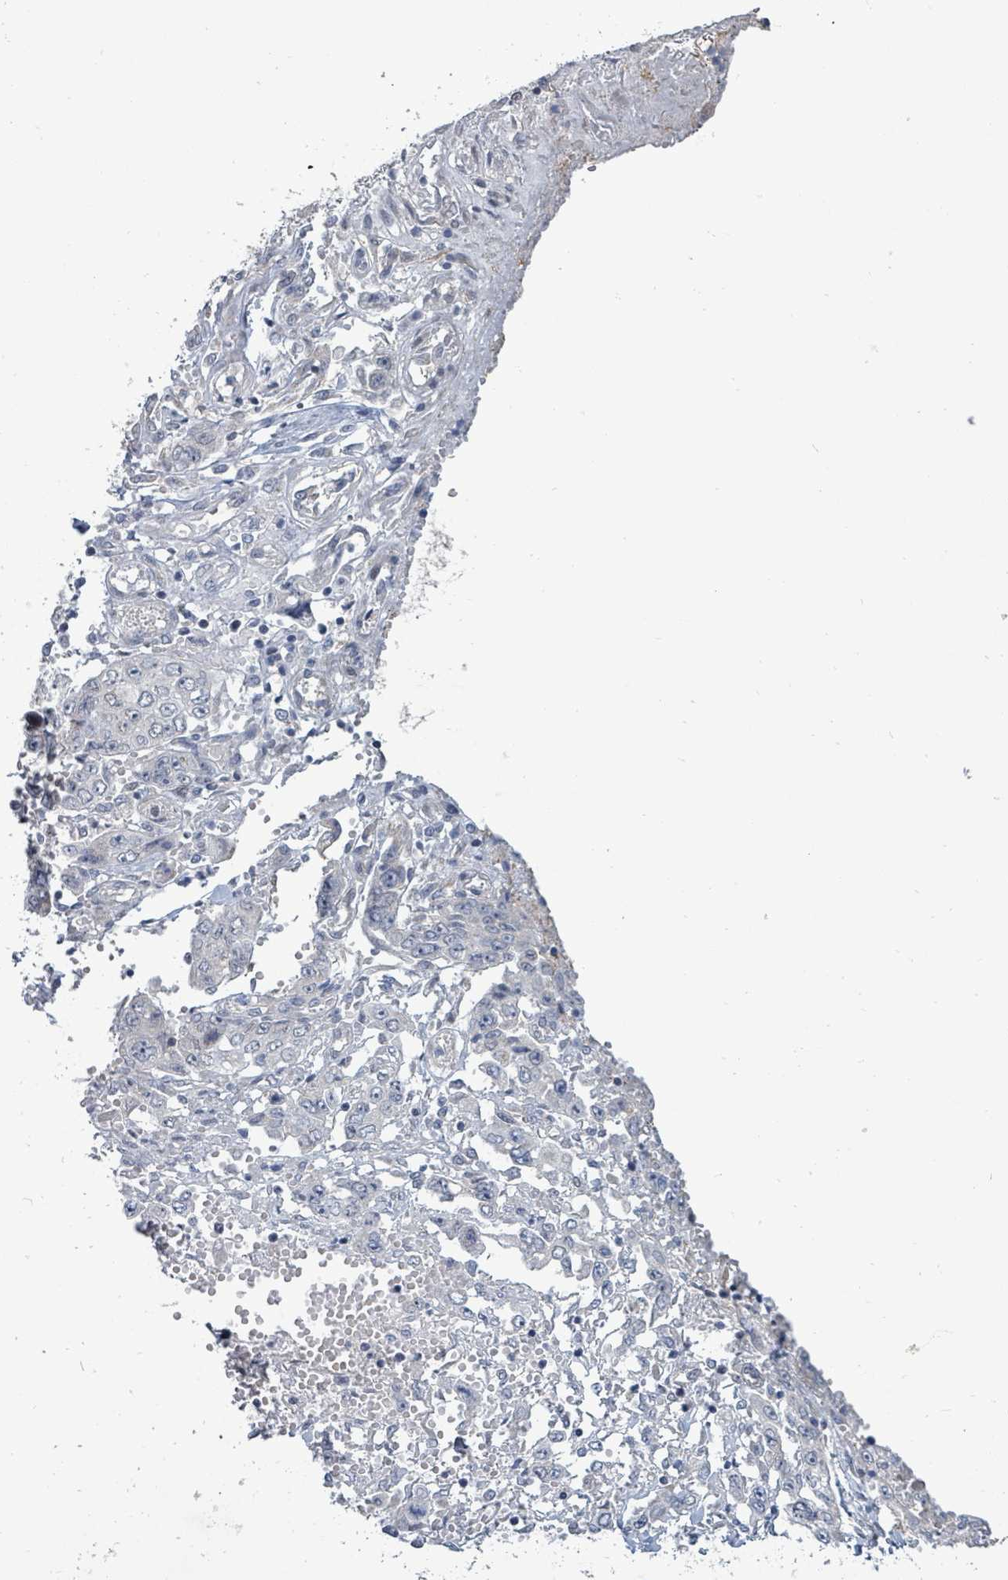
{"staining": {"intensity": "negative", "quantity": "none", "location": "none"}, "tissue": "stomach cancer", "cell_type": "Tumor cells", "image_type": "cancer", "snomed": [{"axis": "morphology", "description": "Adenocarcinoma, NOS"}, {"axis": "topography", "description": "Stomach, upper"}], "caption": "High magnification brightfield microscopy of stomach cancer (adenocarcinoma) stained with DAB (3,3'-diaminobenzidine) (brown) and counterstained with hematoxylin (blue): tumor cells show no significant expression.", "gene": "ZFPM1", "patient": {"sex": "male", "age": 62}}